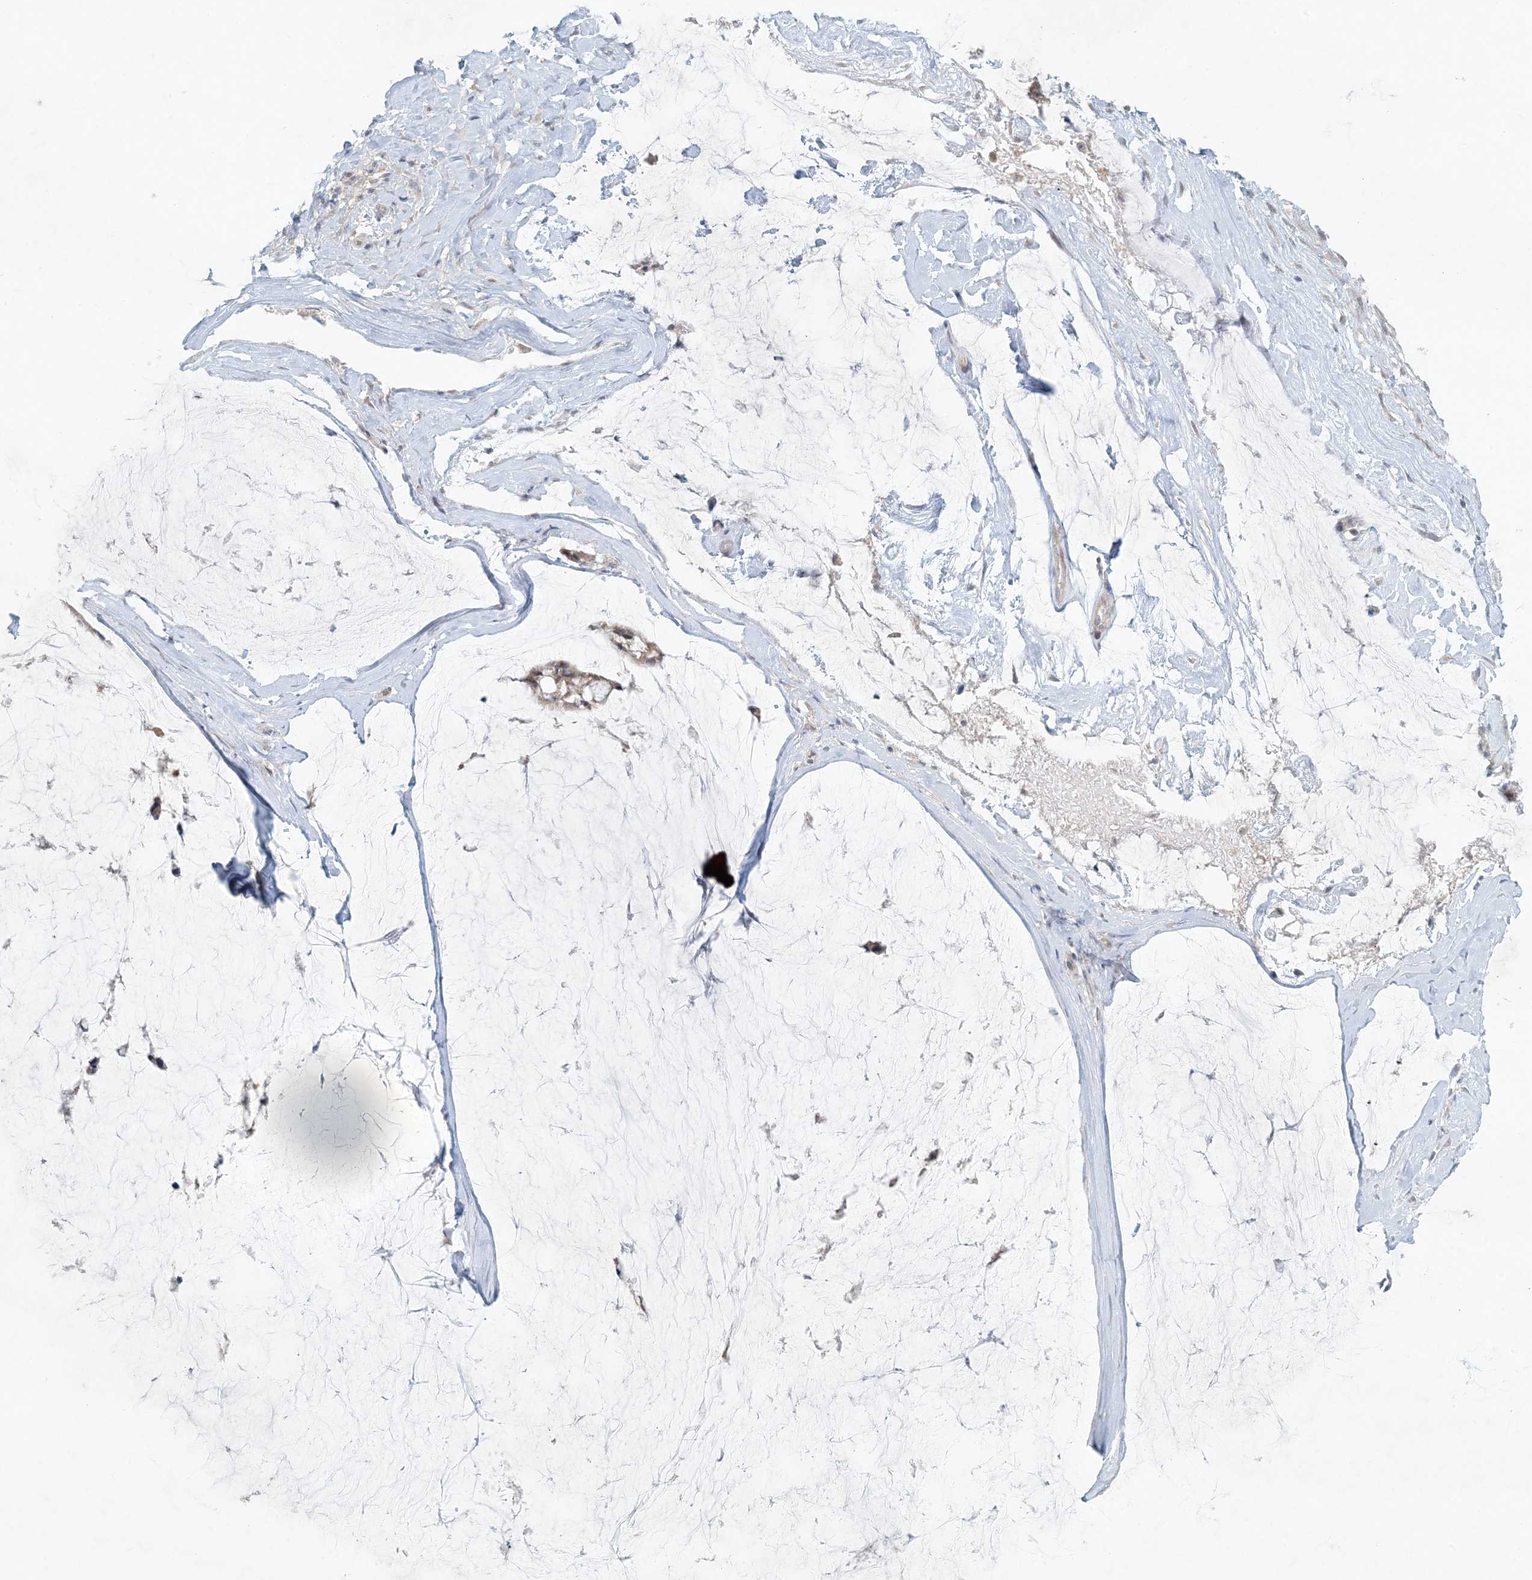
{"staining": {"intensity": "weak", "quantity": ">75%", "location": "cytoplasmic/membranous"}, "tissue": "ovarian cancer", "cell_type": "Tumor cells", "image_type": "cancer", "snomed": [{"axis": "morphology", "description": "Cystadenocarcinoma, mucinous, NOS"}, {"axis": "topography", "description": "Ovary"}], "caption": "DAB immunohistochemical staining of mucinous cystadenocarcinoma (ovarian) reveals weak cytoplasmic/membranous protein positivity in approximately >75% of tumor cells.", "gene": "OBI1", "patient": {"sex": "female", "age": 39}}